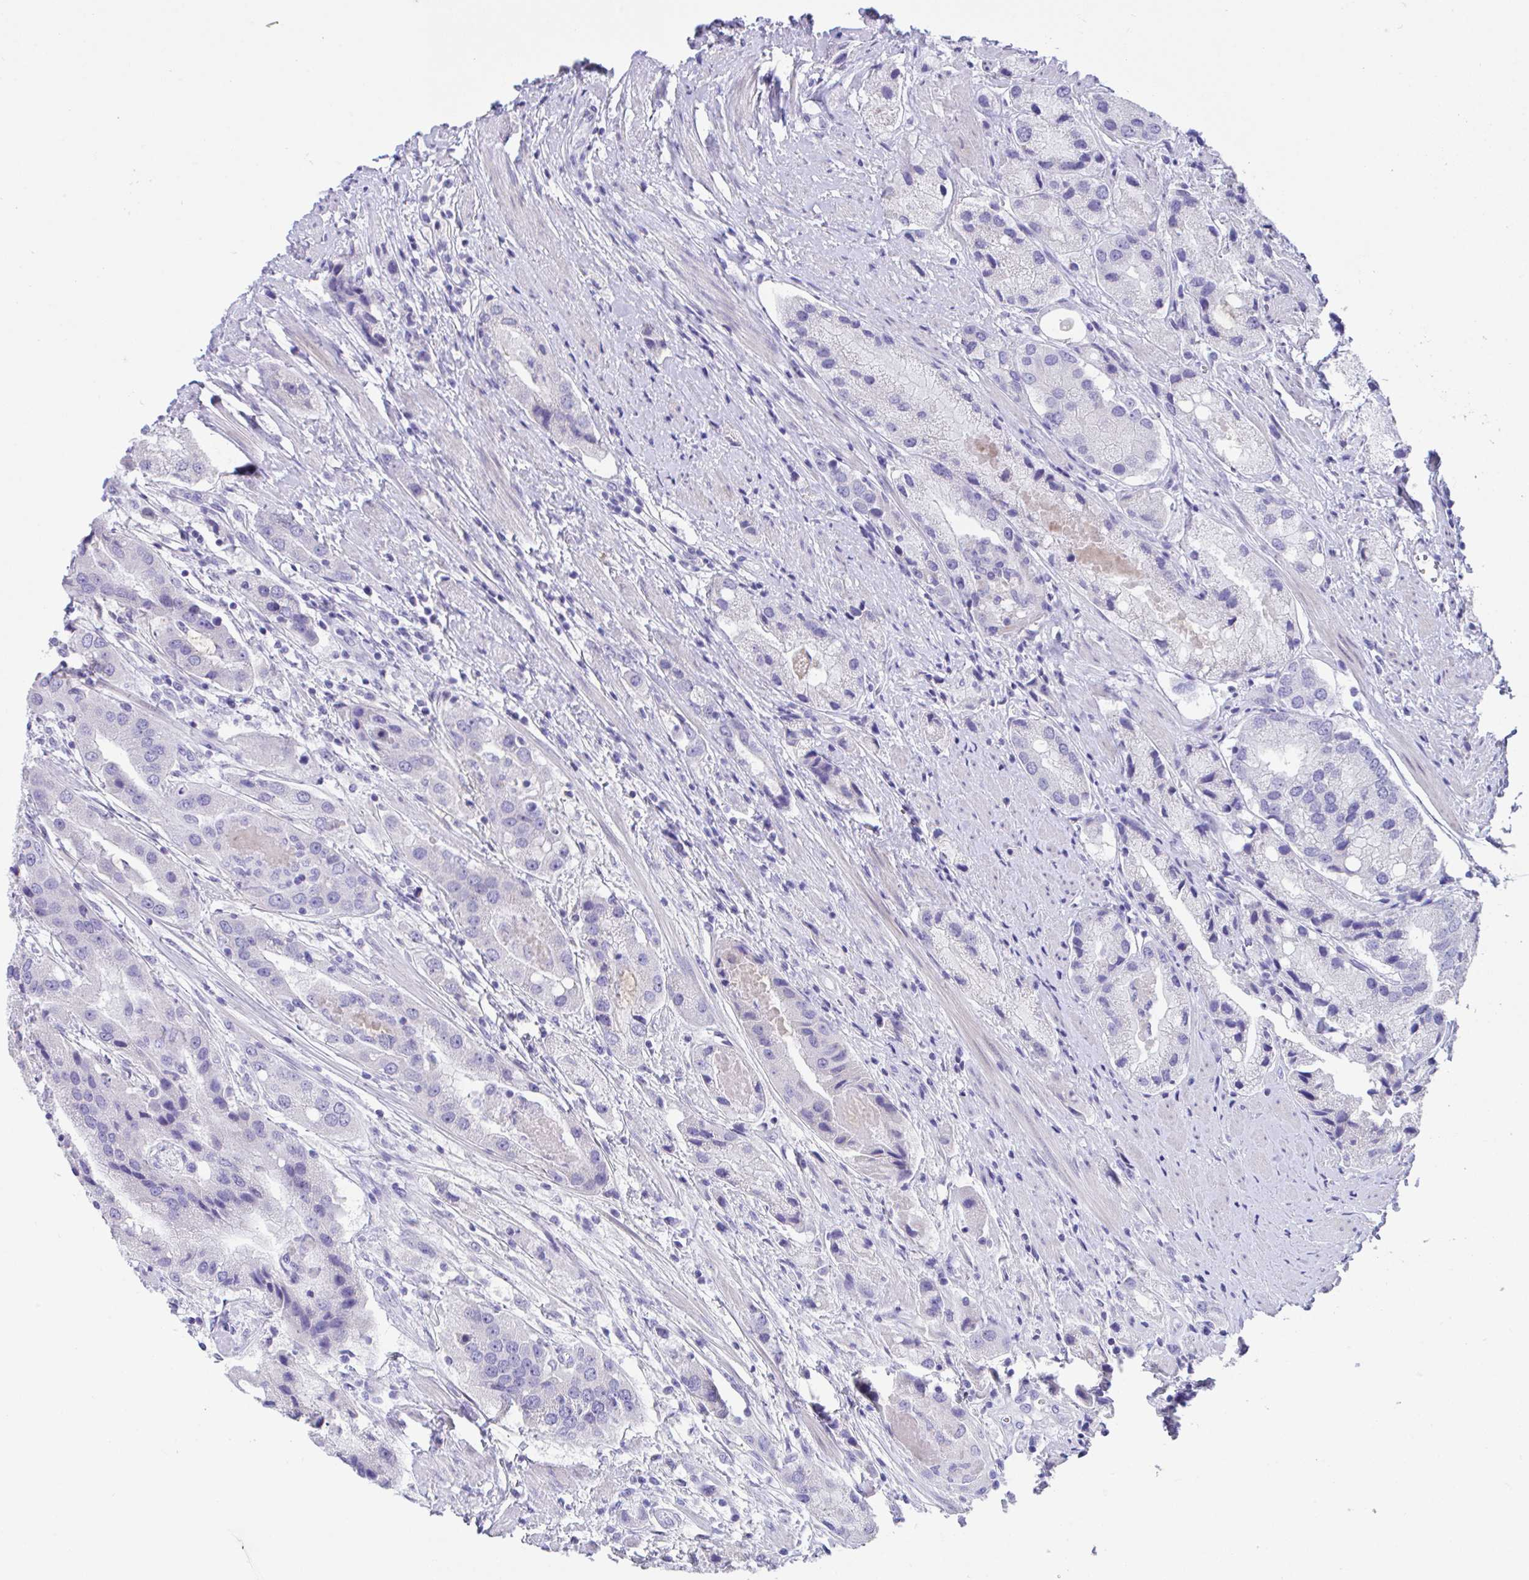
{"staining": {"intensity": "negative", "quantity": "none", "location": "none"}, "tissue": "prostate cancer", "cell_type": "Tumor cells", "image_type": "cancer", "snomed": [{"axis": "morphology", "description": "Adenocarcinoma, Low grade"}, {"axis": "topography", "description": "Prostate"}], "caption": "IHC photomicrograph of human prostate cancer stained for a protein (brown), which demonstrates no positivity in tumor cells. (DAB immunohistochemistry, high magnification).", "gene": "SLC16A6", "patient": {"sex": "male", "age": 69}}